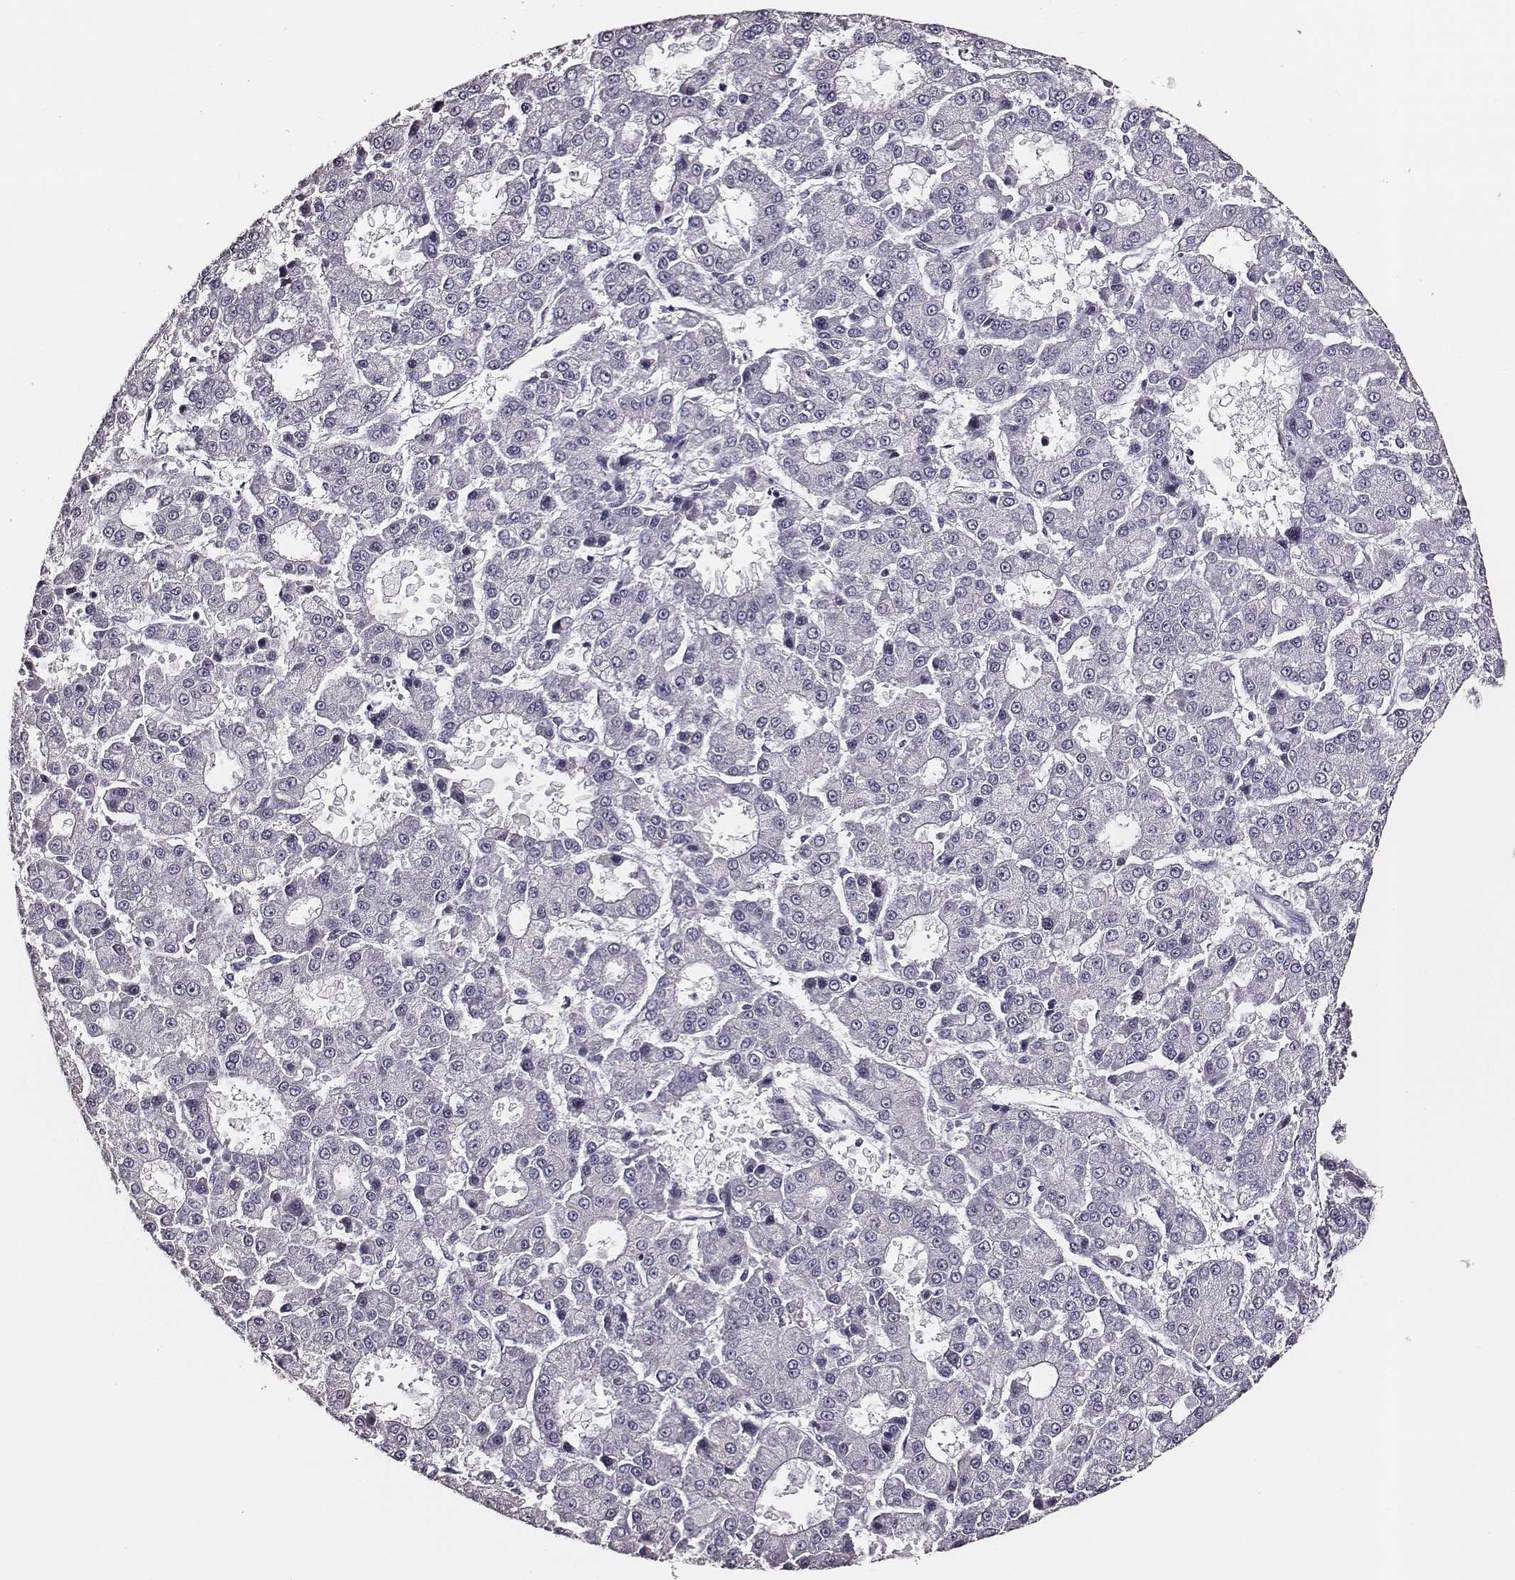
{"staining": {"intensity": "negative", "quantity": "none", "location": "none"}, "tissue": "liver cancer", "cell_type": "Tumor cells", "image_type": "cancer", "snomed": [{"axis": "morphology", "description": "Carcinoma, Hepatocellular, NOS"}, {"axis": "topography", "description": "Liver"}], "caption": "DAB (3,3'-diaminobenzidine) immunohistochemical staining of human liver cancer reveals no significant staining in tumor cells. (DAB immunohistochemistry visualized using brightfield microscopy, high magnification).", "gene": "DPEP1", "patient": {"sex": "male", "age": 70}}